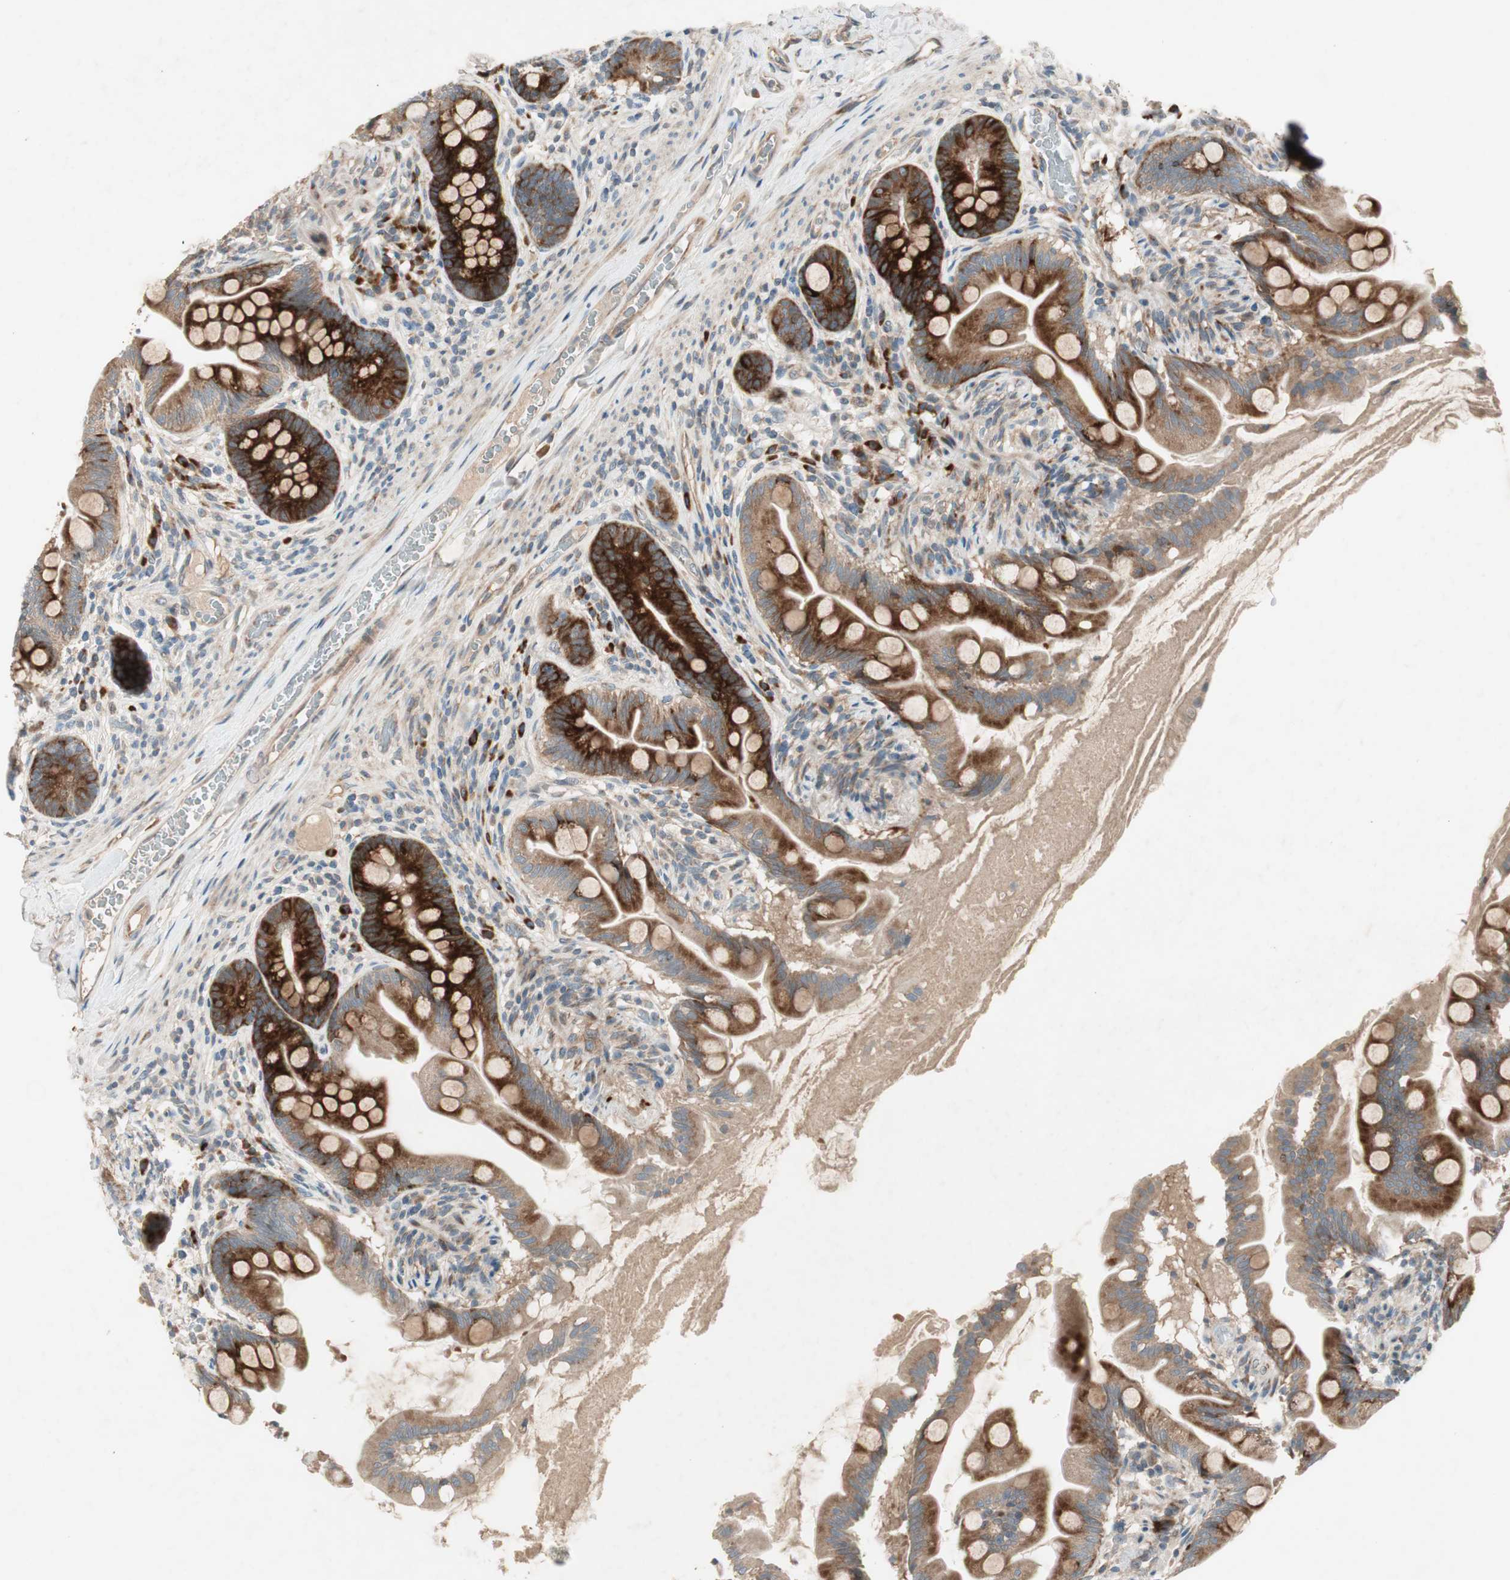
{"staining": {"intensity": "strong", "quantity": ">75%", "location": "cytoplasmic/membranous"}, "tissue": "small intestine", "cell_type": "Glandular cells", "image_type": "normal", "snomed": [{"axis": "morphology", "description": "Normal tissue, NOS"}, {"axis": "topography", "description": "Small intestine"}], "caption": "A brown stain highlights strong cytoplasmic/membranous staining of a protein in glandular cells of unremarkable small intestine. (DAB IHC, brown staining for protein, blue staining for nuclei).", "gene": "APOO", "patient": {"sex": "female", "age": 56}}